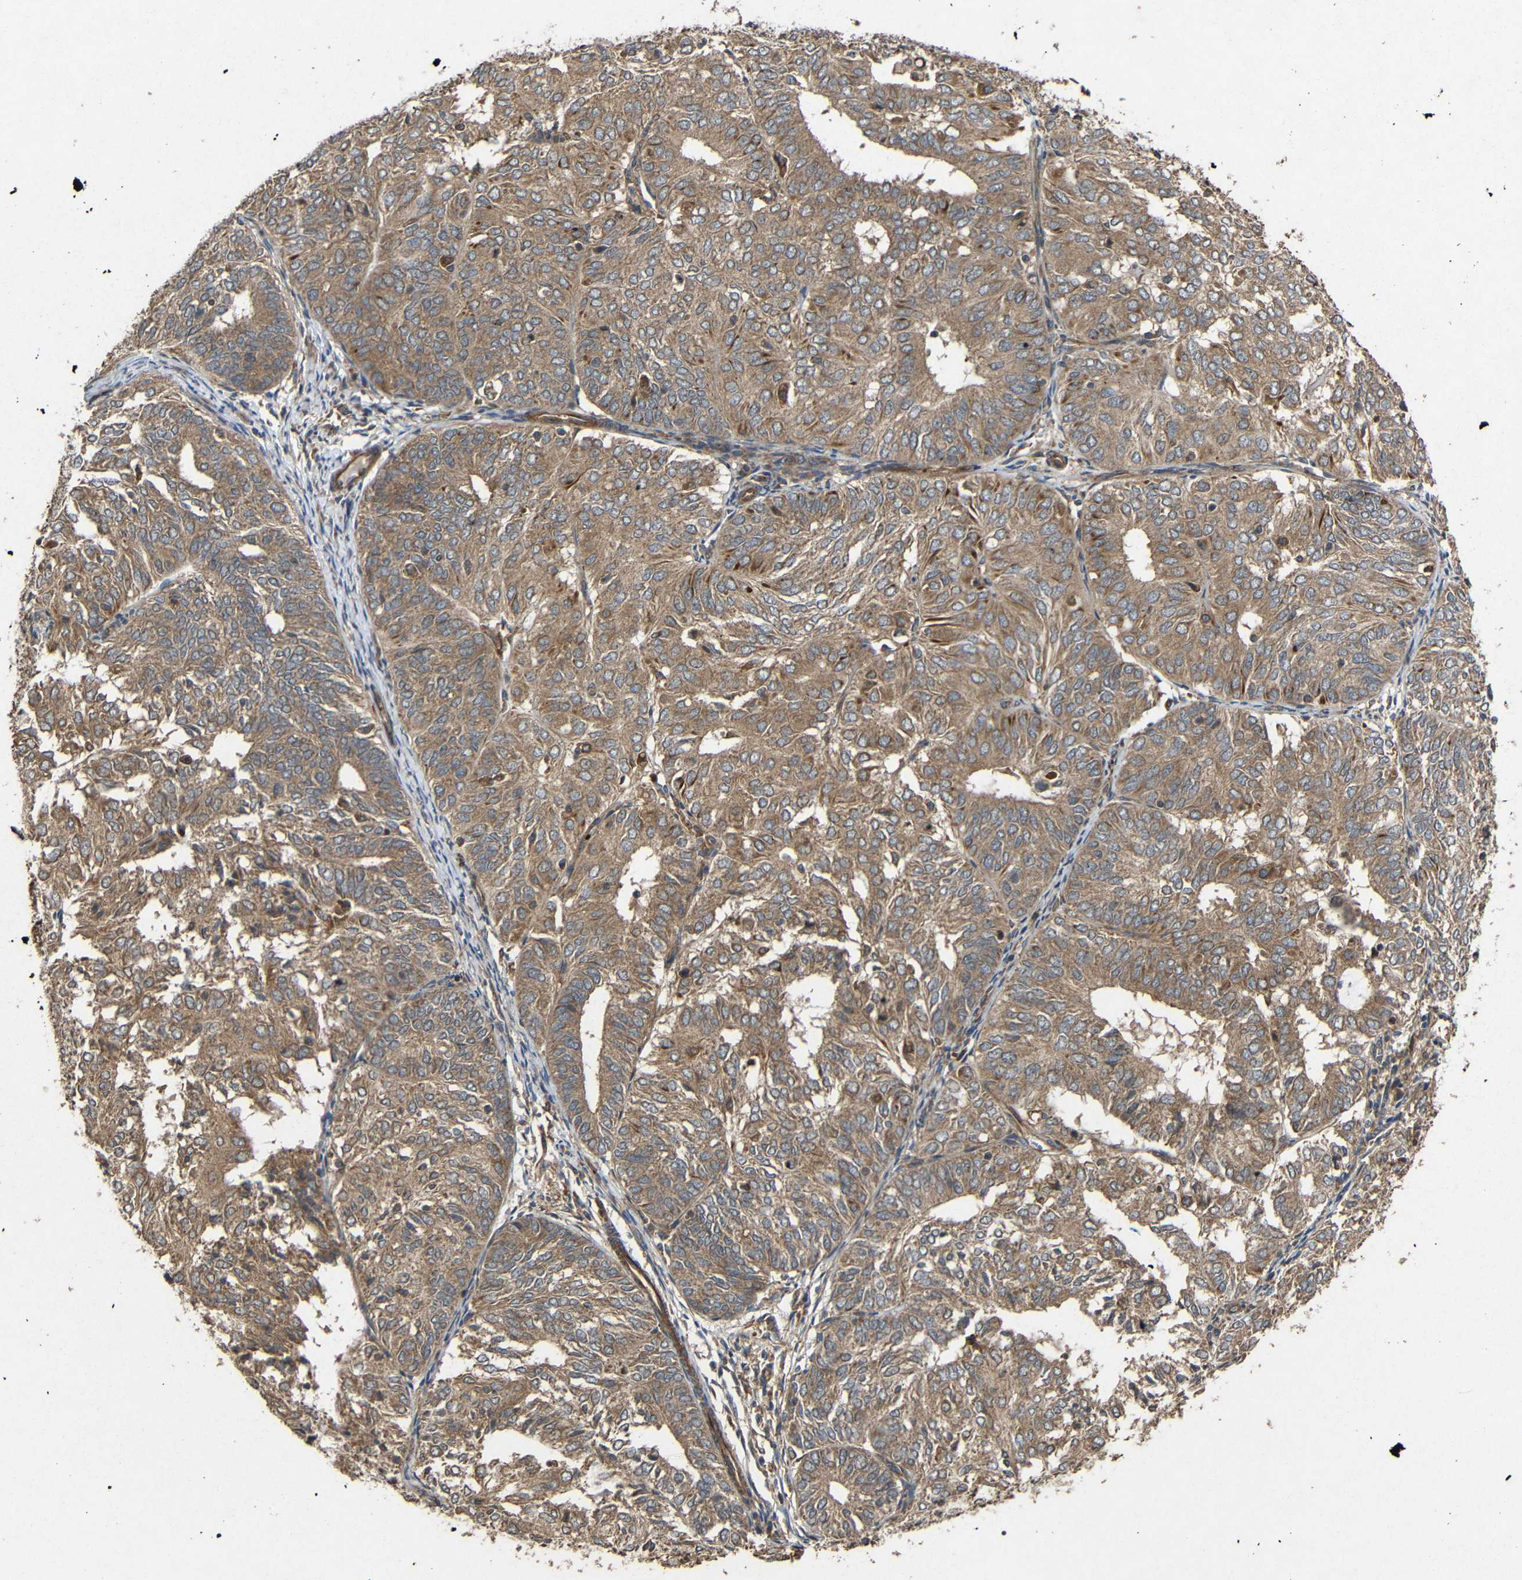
{"staining": {"intensity": "moderate", "quantity": ">75%", "location": "cytoplasmic/membranous"}, "tissue": "endometrial cancer", "cell_type": "Tumor cells", "image_type": "cancer", "snomed": [{"axis": "morphology", "description": "Adenocarcinoma, NOS"}, {"axis": "topography", "description": "Uterus"}], "caption": "Human endometrial cancer stained with a protein marker reveals moderate staining in tumor cells.", "gene": "EIF2S1", "patient": {"sex": "female", "age": 60}}